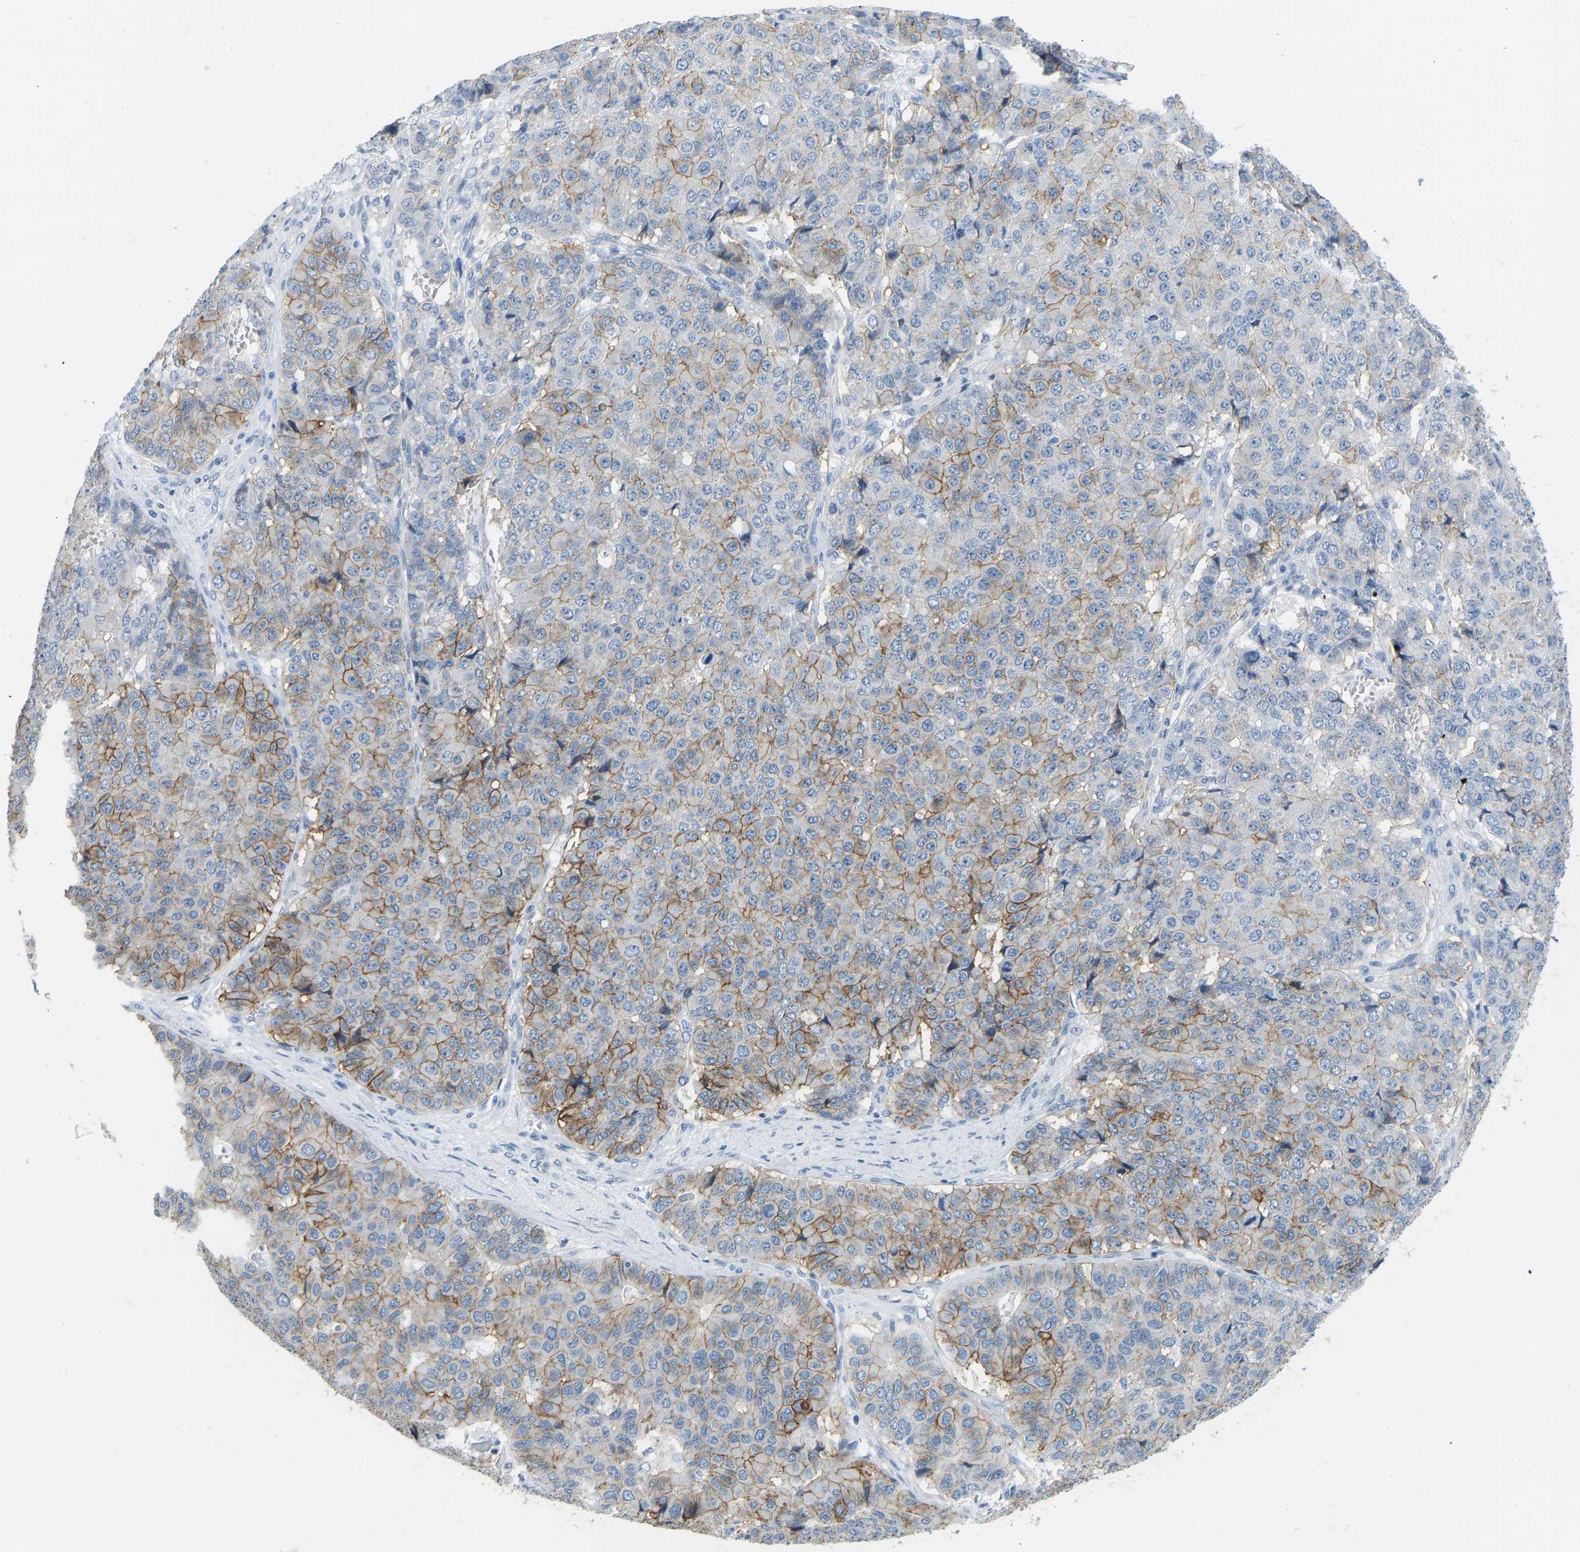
{"staining": {"intensity": "moderate", "quantity": ">75%", "location": "cytoplasmic/membranous"}, "tissue": "pancreatic cancer", "cell_type": "Tumor cells", "image_type": "cancer", "snomed": [{"axis": "morphology", "description": "Adenocarcinoma, NOS"}, {"axis": "topography", "description": "Pancreas"}], "caption": "Approximately >75% of tumor cells in human pancreatic cancer demonstrate moderate cytoplasmic/membranous protein staining as visualized by brown immunohistochemical staining.", "gene": "ATP1A1", "patient": {"sex": "male", "age": 50}}